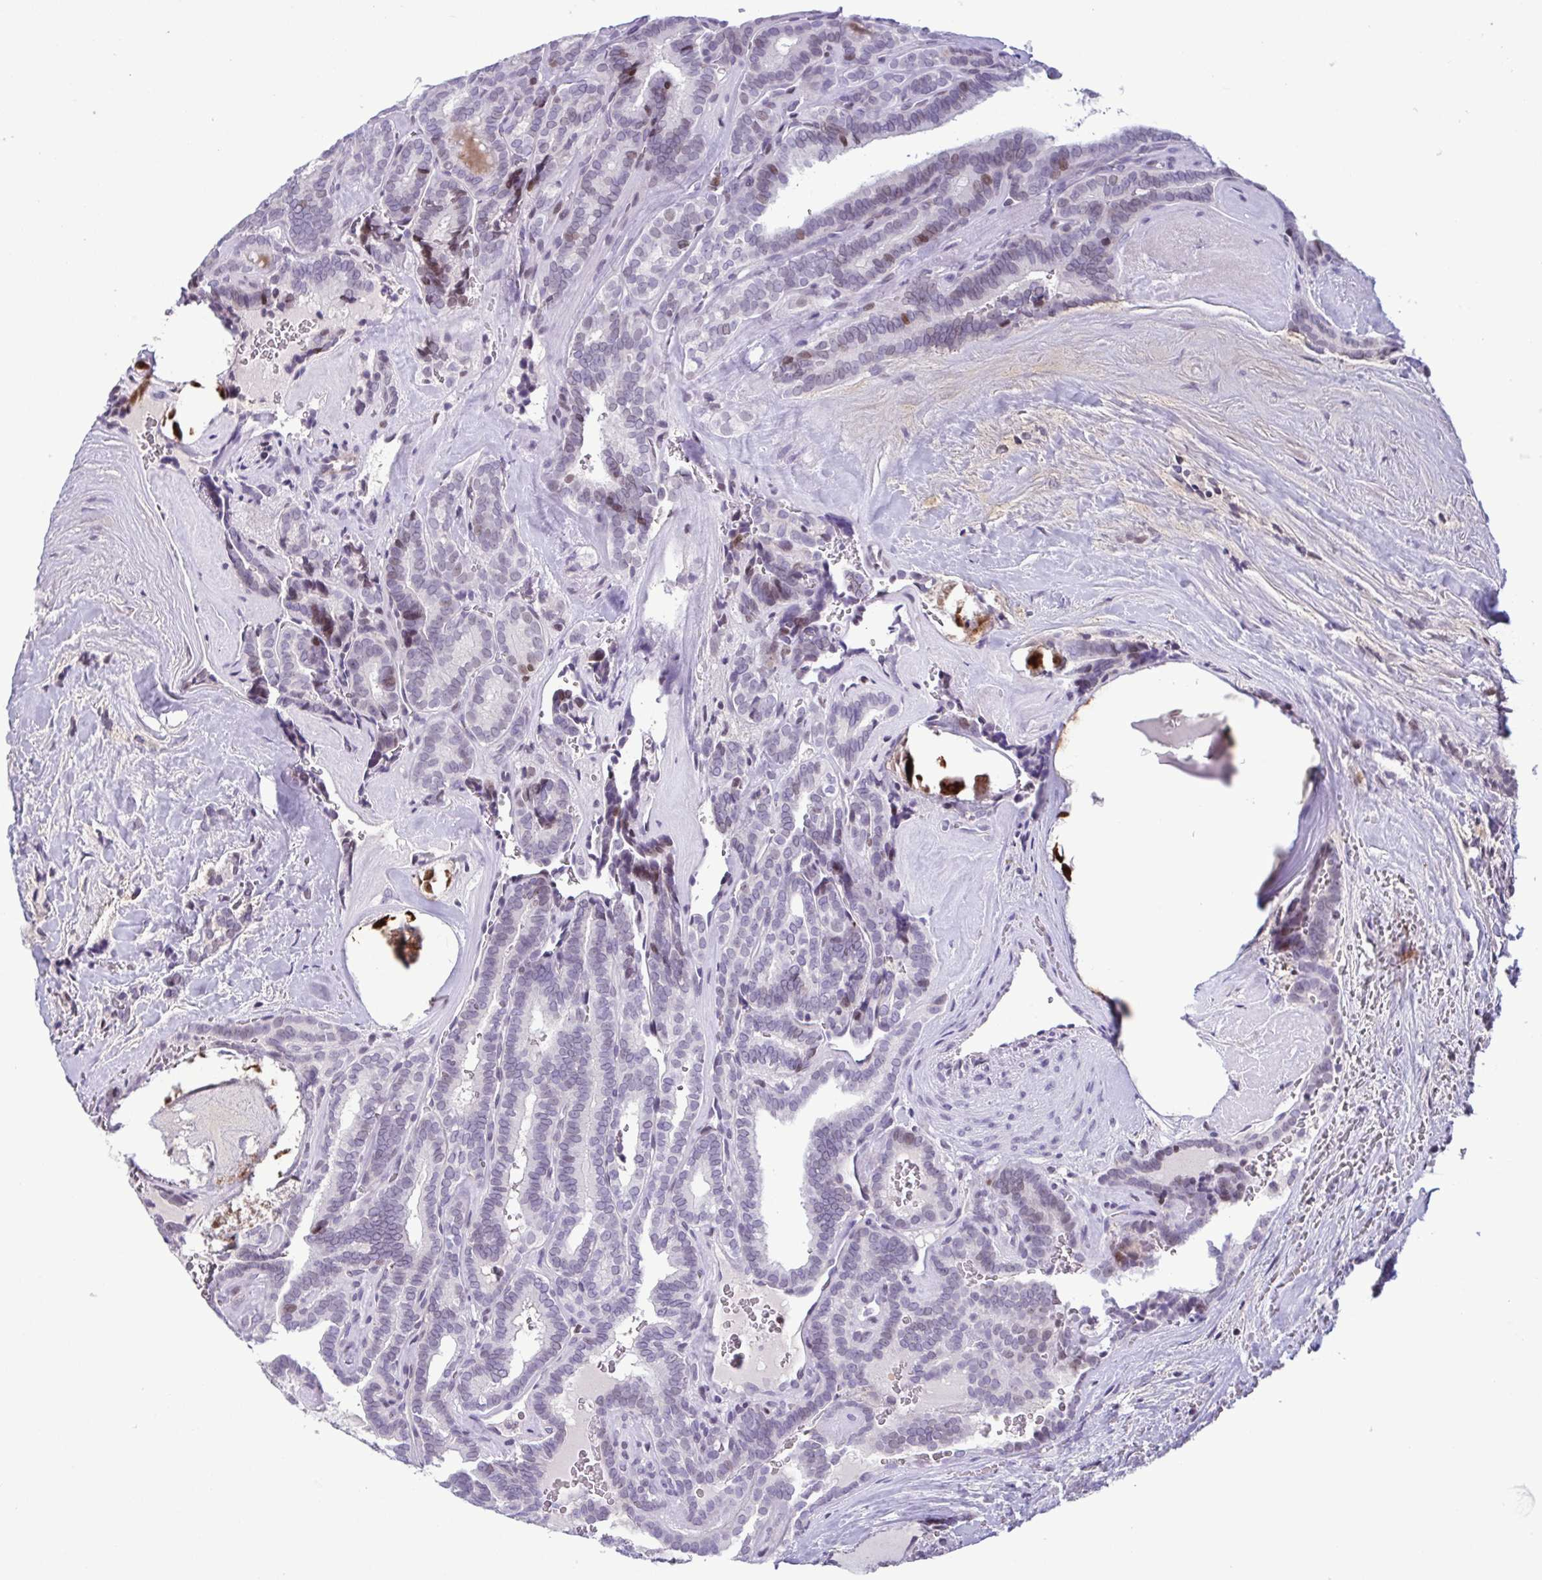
{"staining": {"intensity": "moderate", "quantity": "<25%", "location": "nuclear"}, "tissue": "thyroid cancer", "cell_type": "Tumor cells", "image_type": "cancer", "snomed": [{"axis": "morphology", "description": "Papillary adenocarcinoma, NOS"}, {"axis": "topography", "description": "Thyroid gland"}], "caption": "A brown stain shows moderate nuclear positivity of a protein in papillary adenocarcinoma (thyroid) tumor cells. Nuclei are stained in blue.", "gene": "IRF1", "patient": {"sex": "female", "age": 21}}